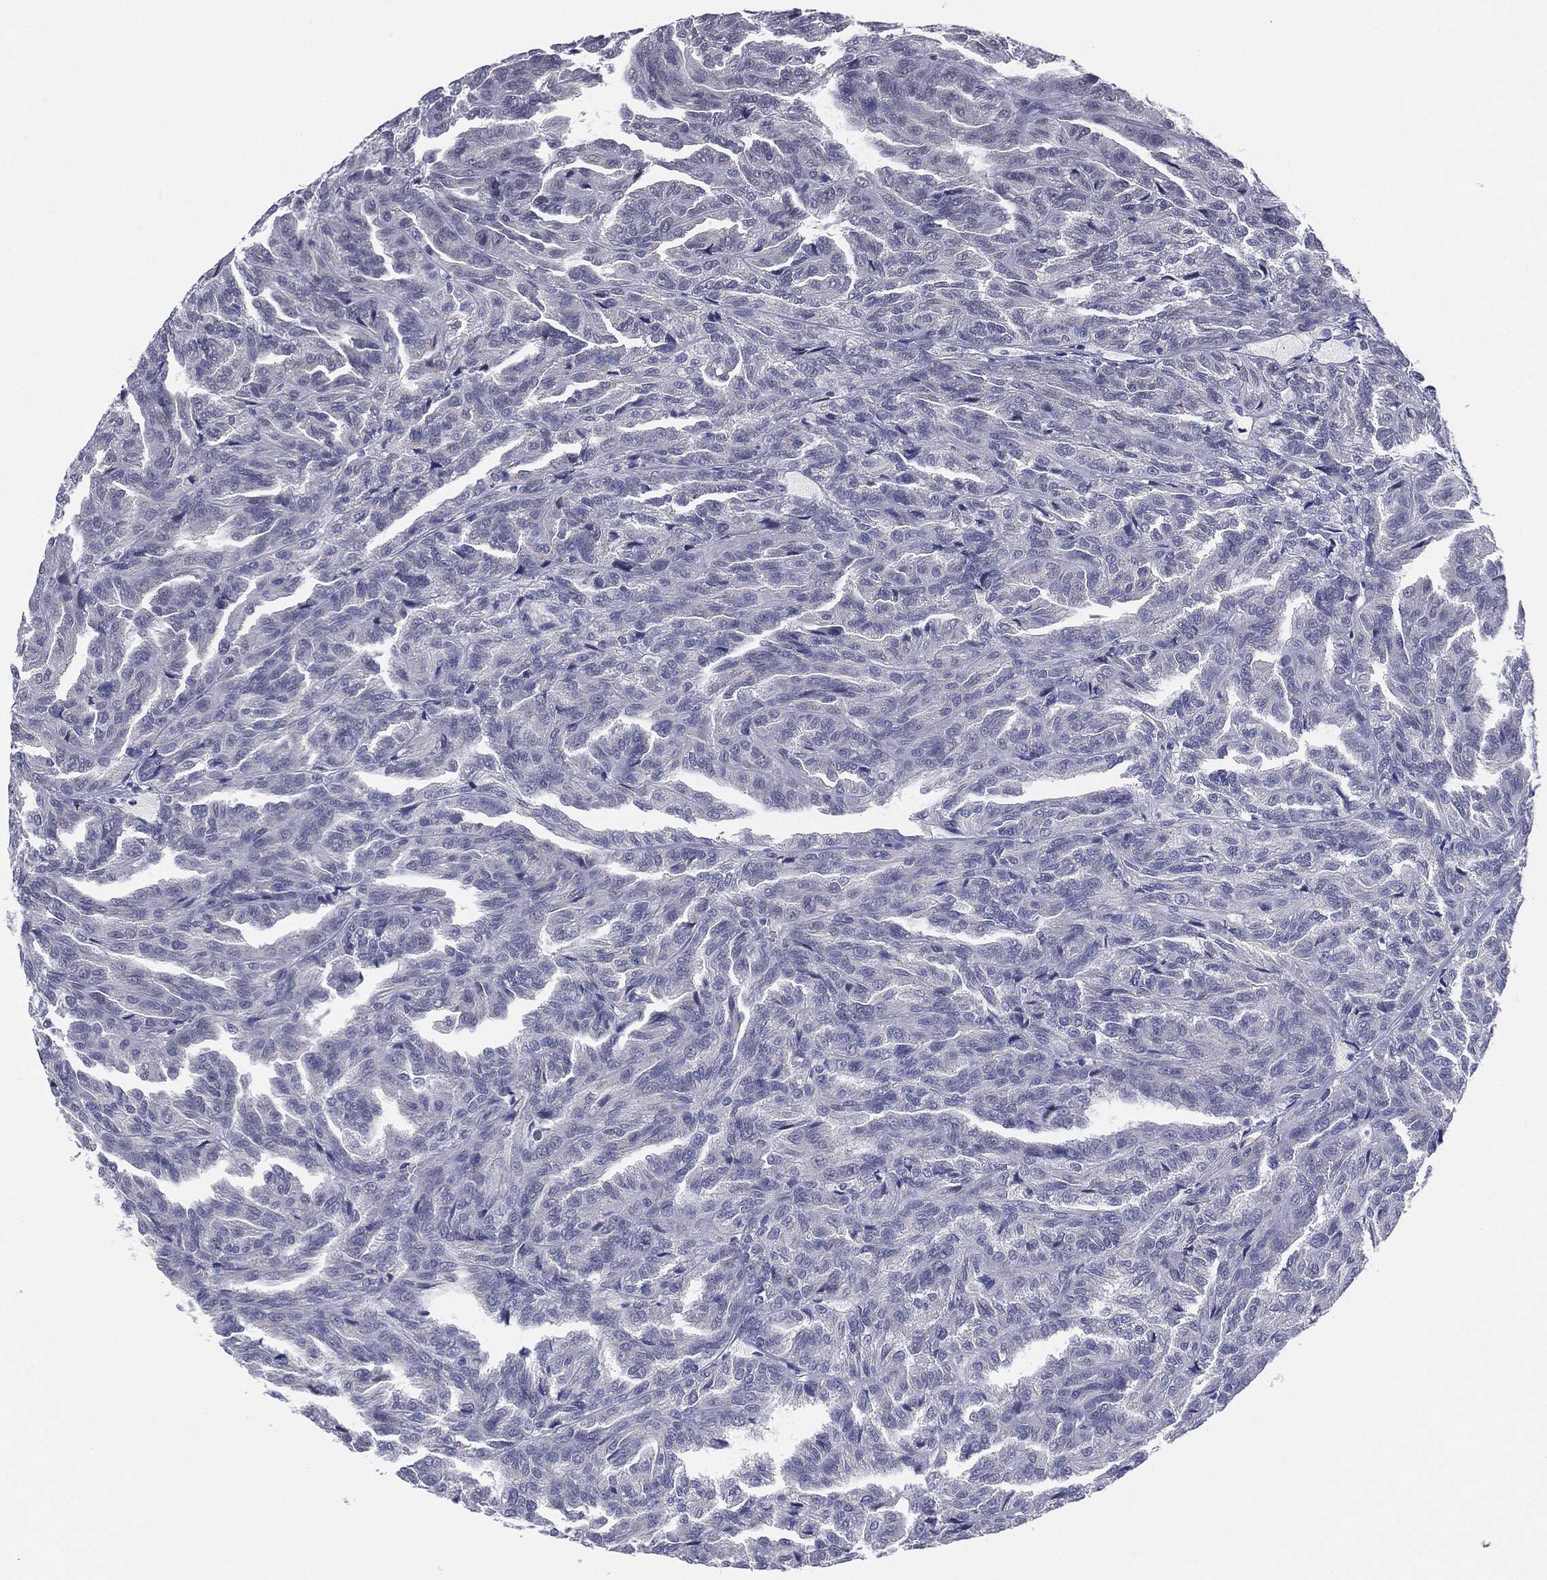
{"staining": {"intensity": "negative", "quantity": "none", "location": "none"}, "tissue": "renal cancer", "cell_type": "Tumor cells", "image_type": "cancer", "snomed": [{"axis": "morphology", "description": "Adenocarcinoma, NOS"}, {"axis": "topography", "description": "Kidney"}], "caption": "Tumor cells are negative for protein expression in human renal cancer.", "gene": "SLC5A5", "patient": {"sex": "male", "age": 79}}